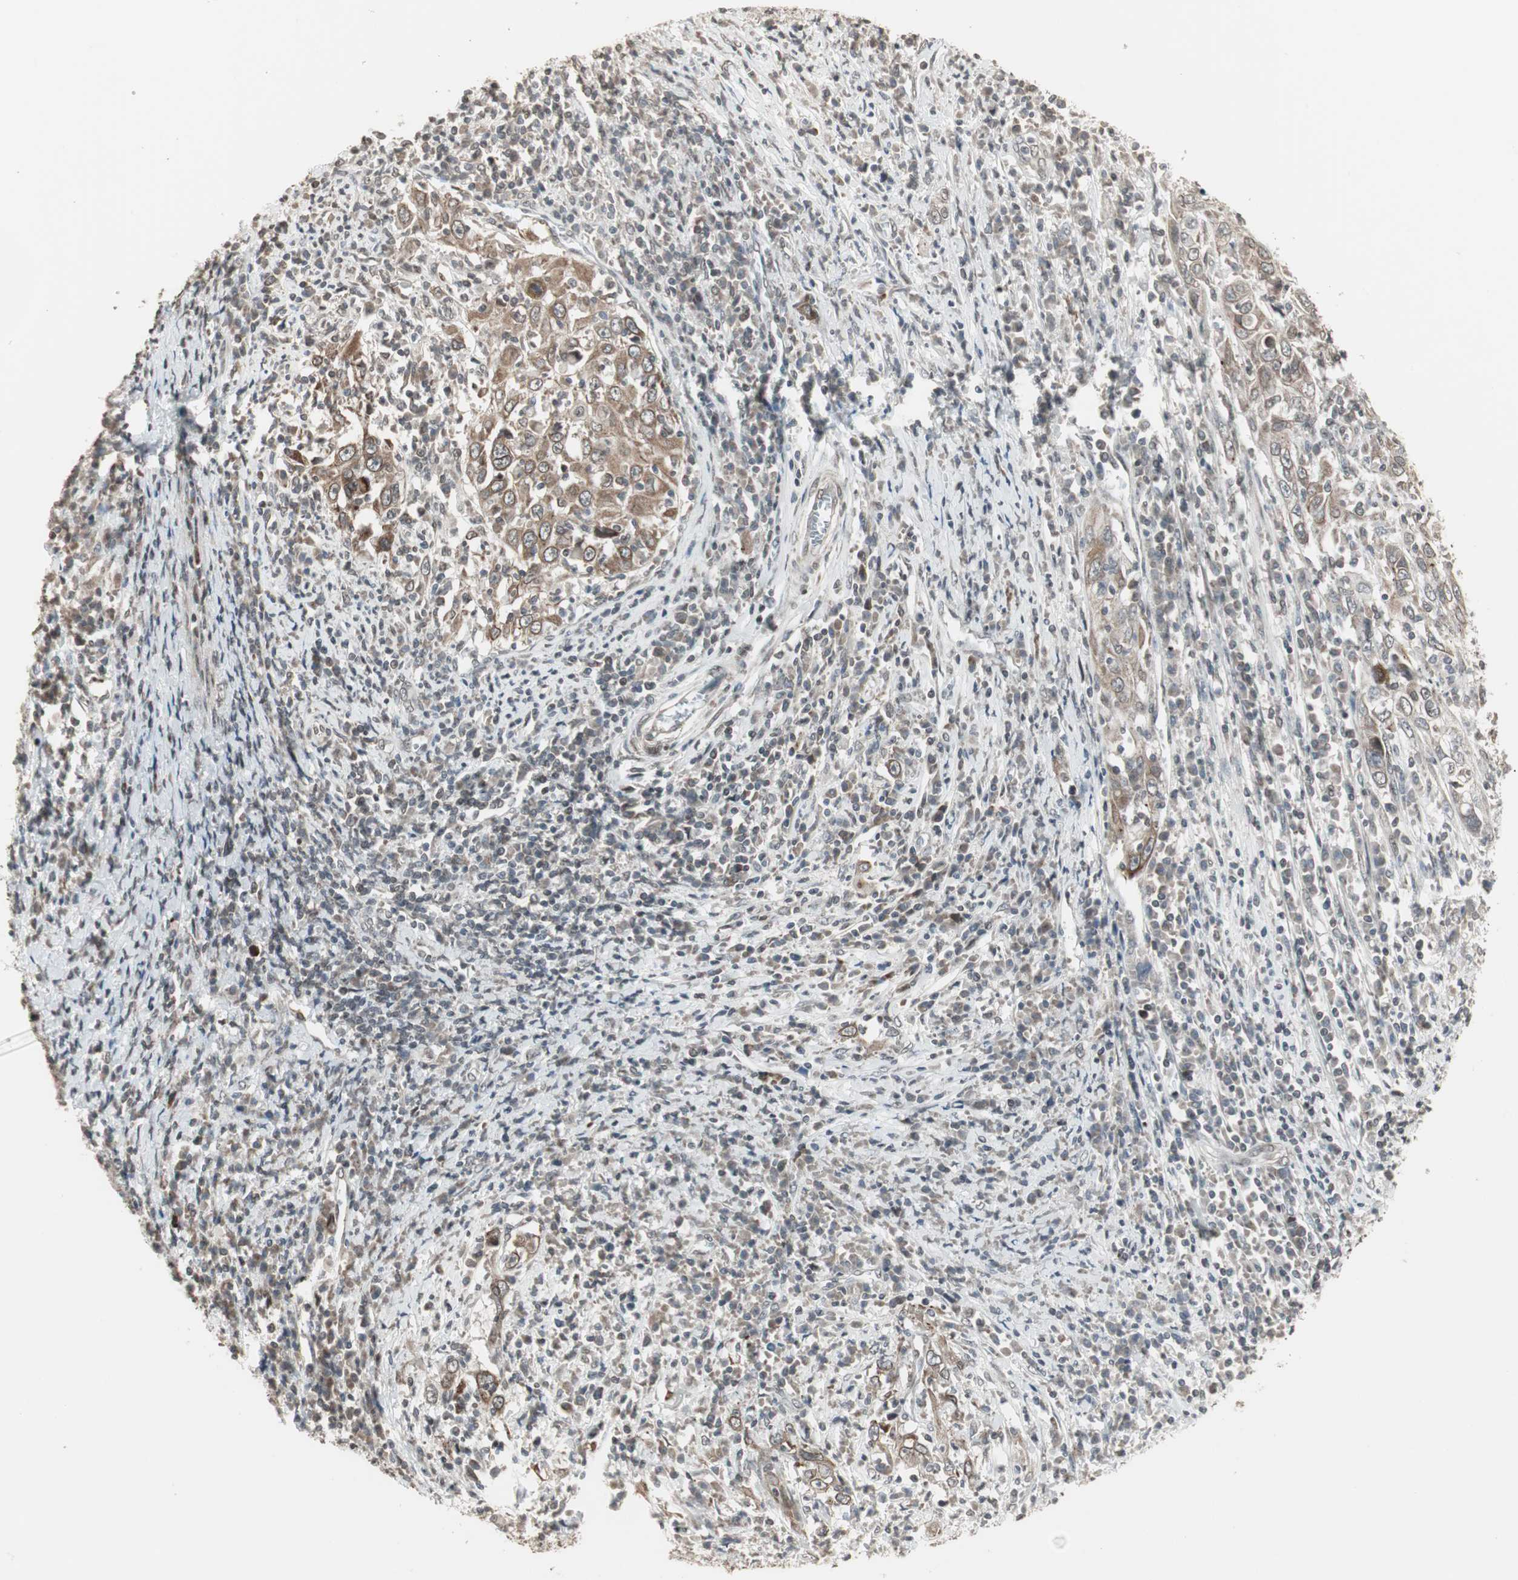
{"staining": {"intensity": "moderate", "quantity": "25%-75%", "location": "cytoplasmic/membranous,nuclear"}, "tissue": "cervical cancer", "cell_type": "Tumor cells", "image_type": "cancer", "snomed": [{"axis": "morphology", "description": "Squamous cell carcinoma, NOS"}, {"axis": "topography", "description": "Cervix"}], "caption": "Tumor cells exhibit medium levels of moderate cytoplasmic/membranous and nuclear staining in approximately 25%-75% of cells in human cervical cancer (squamous cell carcinoma).", "gene": "CBLC", "patient": {"sex": "female", "age": 46}}